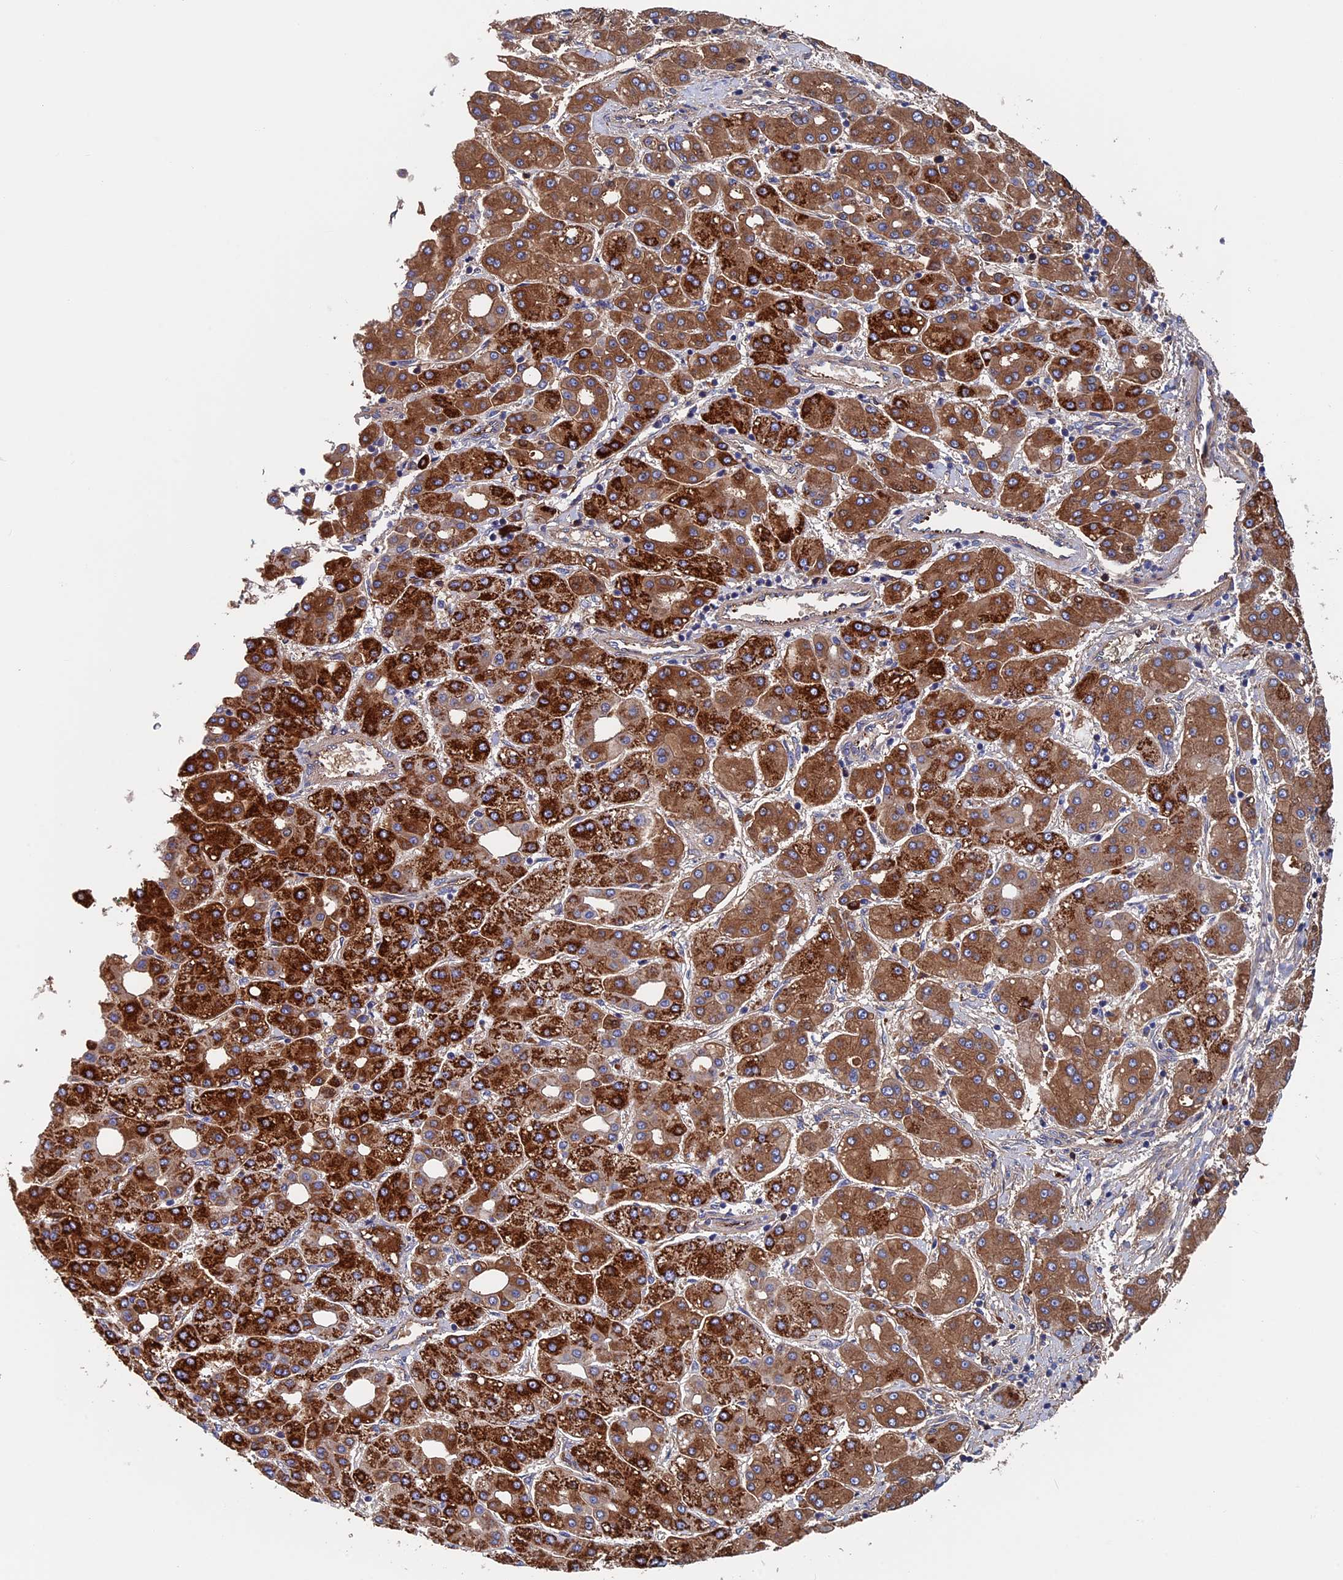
{"staining": {"intensity": "strong", "quantity": ">75%", "location": "cytoplasmic/membranous"}, "tissue": "liver cancer", "cell_type": "Tumor cells", "image_type": "cancer", "snomed": [{"axis": "morphology", "description": "Carcinoma, Hepatocellular, NOS"}, {"axis": "topography", "description": "Liver"}], "caption": "Immunohistochemical staining of liver cancer (hepatocellular carcinoma) demonstrates high levels of strong cytoplasmic/membranous staining in about >75% of tumor cells. (brown staining indicates protein expression, while blue staining denotes nuclei).", "gene": "RPUSD1", "patient": {"sex": "male", "age": 65}}